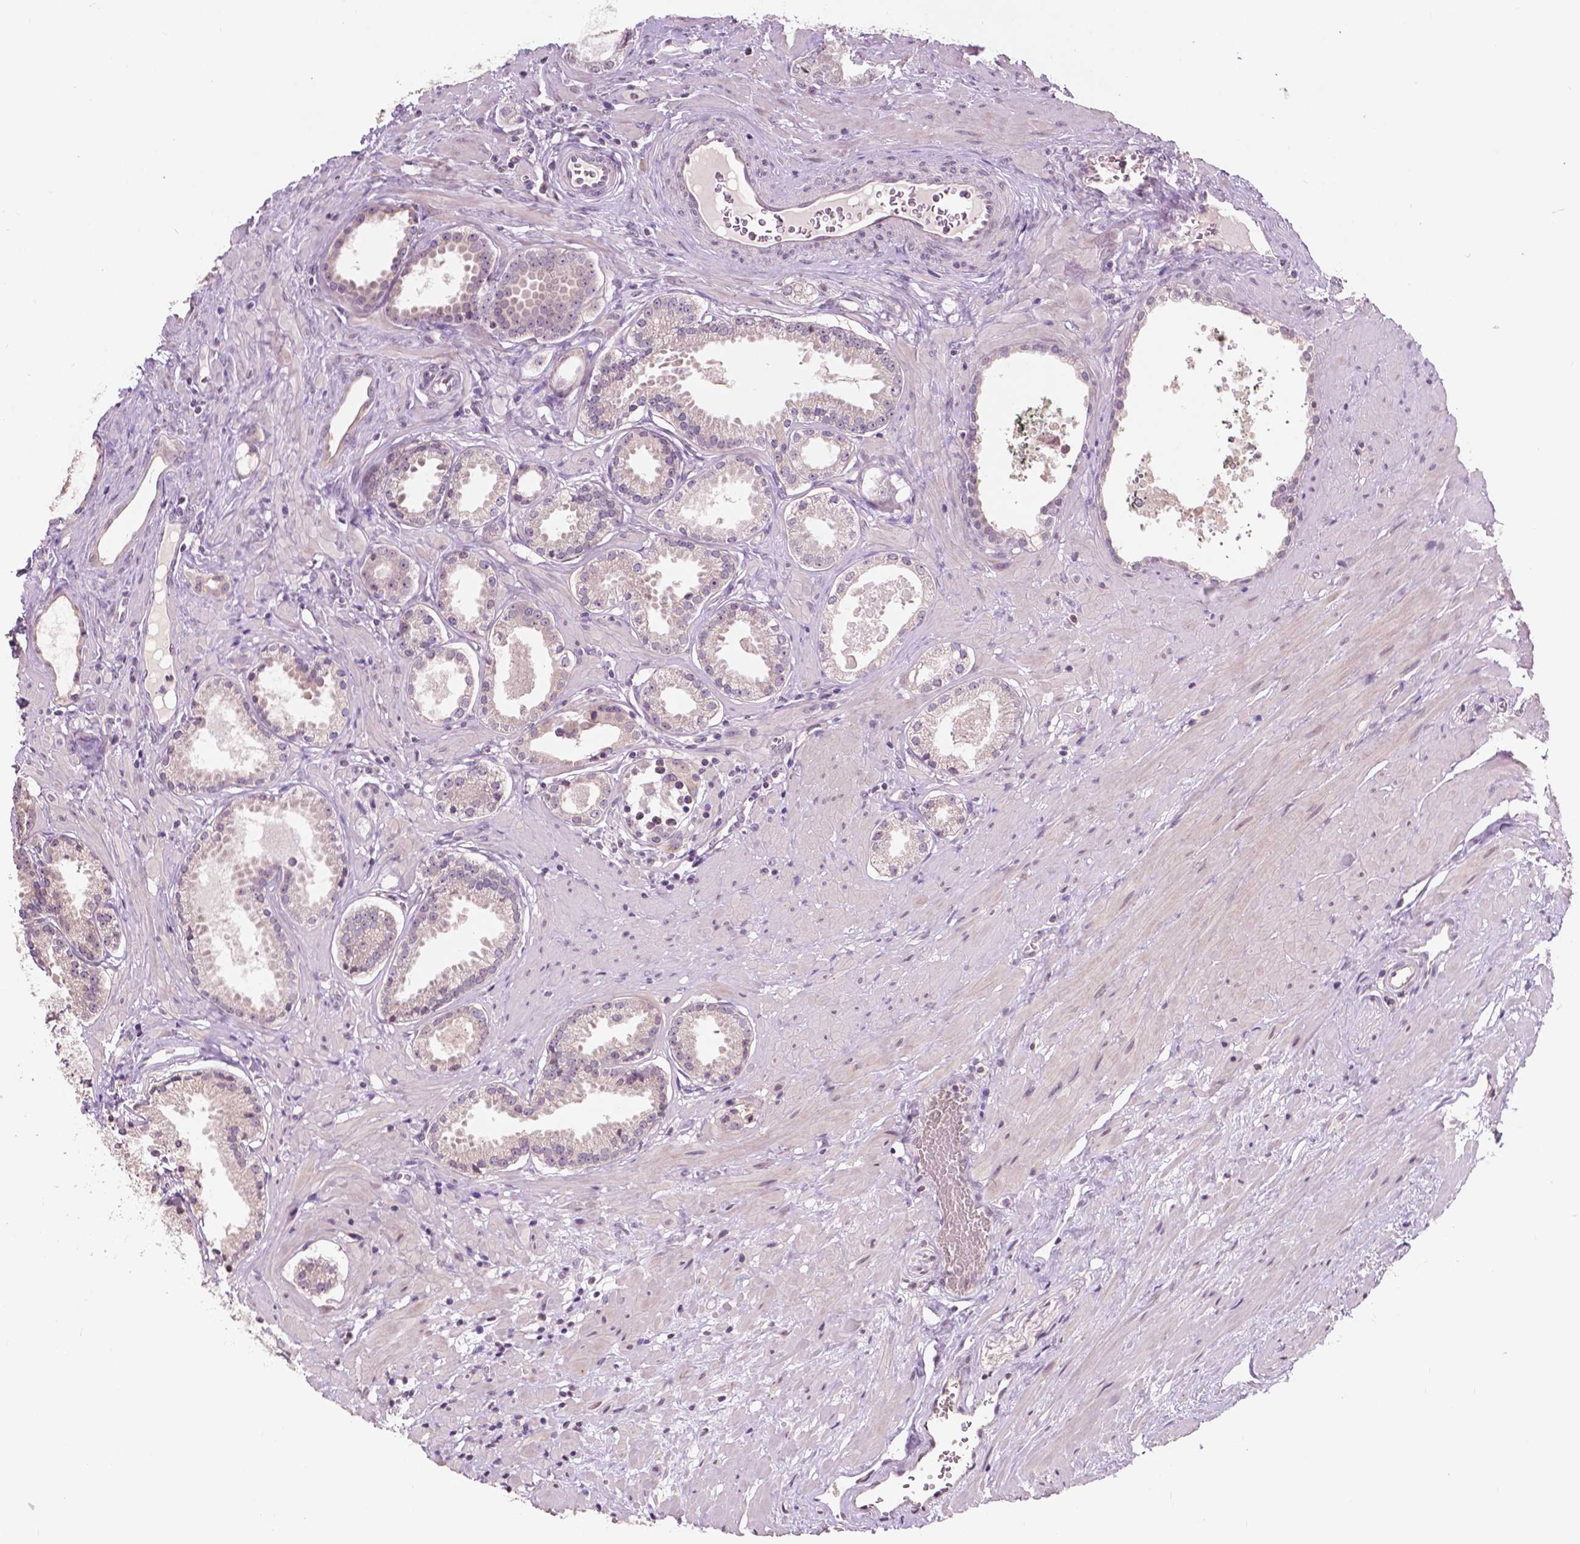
{"staining": {"intensity": "negative", "quantity": "none", "location": "none"}, "tissue": "prostate cancer", "cell_type": "Tumor cells", "image_type": "cancer", "snomed": [{"axis": "morphology", "description": "Adenocarcinoma, NOS"}, {"axis": "morphology", "description": "Adenocarcinoma, Low grade"}, {"axis": "topography", "description": "Prostate"}], "caption": "Immunohistochemistry photomicrograph of human prostate cancer (low-grade adenocarcinoma) stained for a protein (brown), which exhibits no positivity in tumor cells.", "gene": "NOS1AP", "patient": {"sex": "male", "age": 64}}